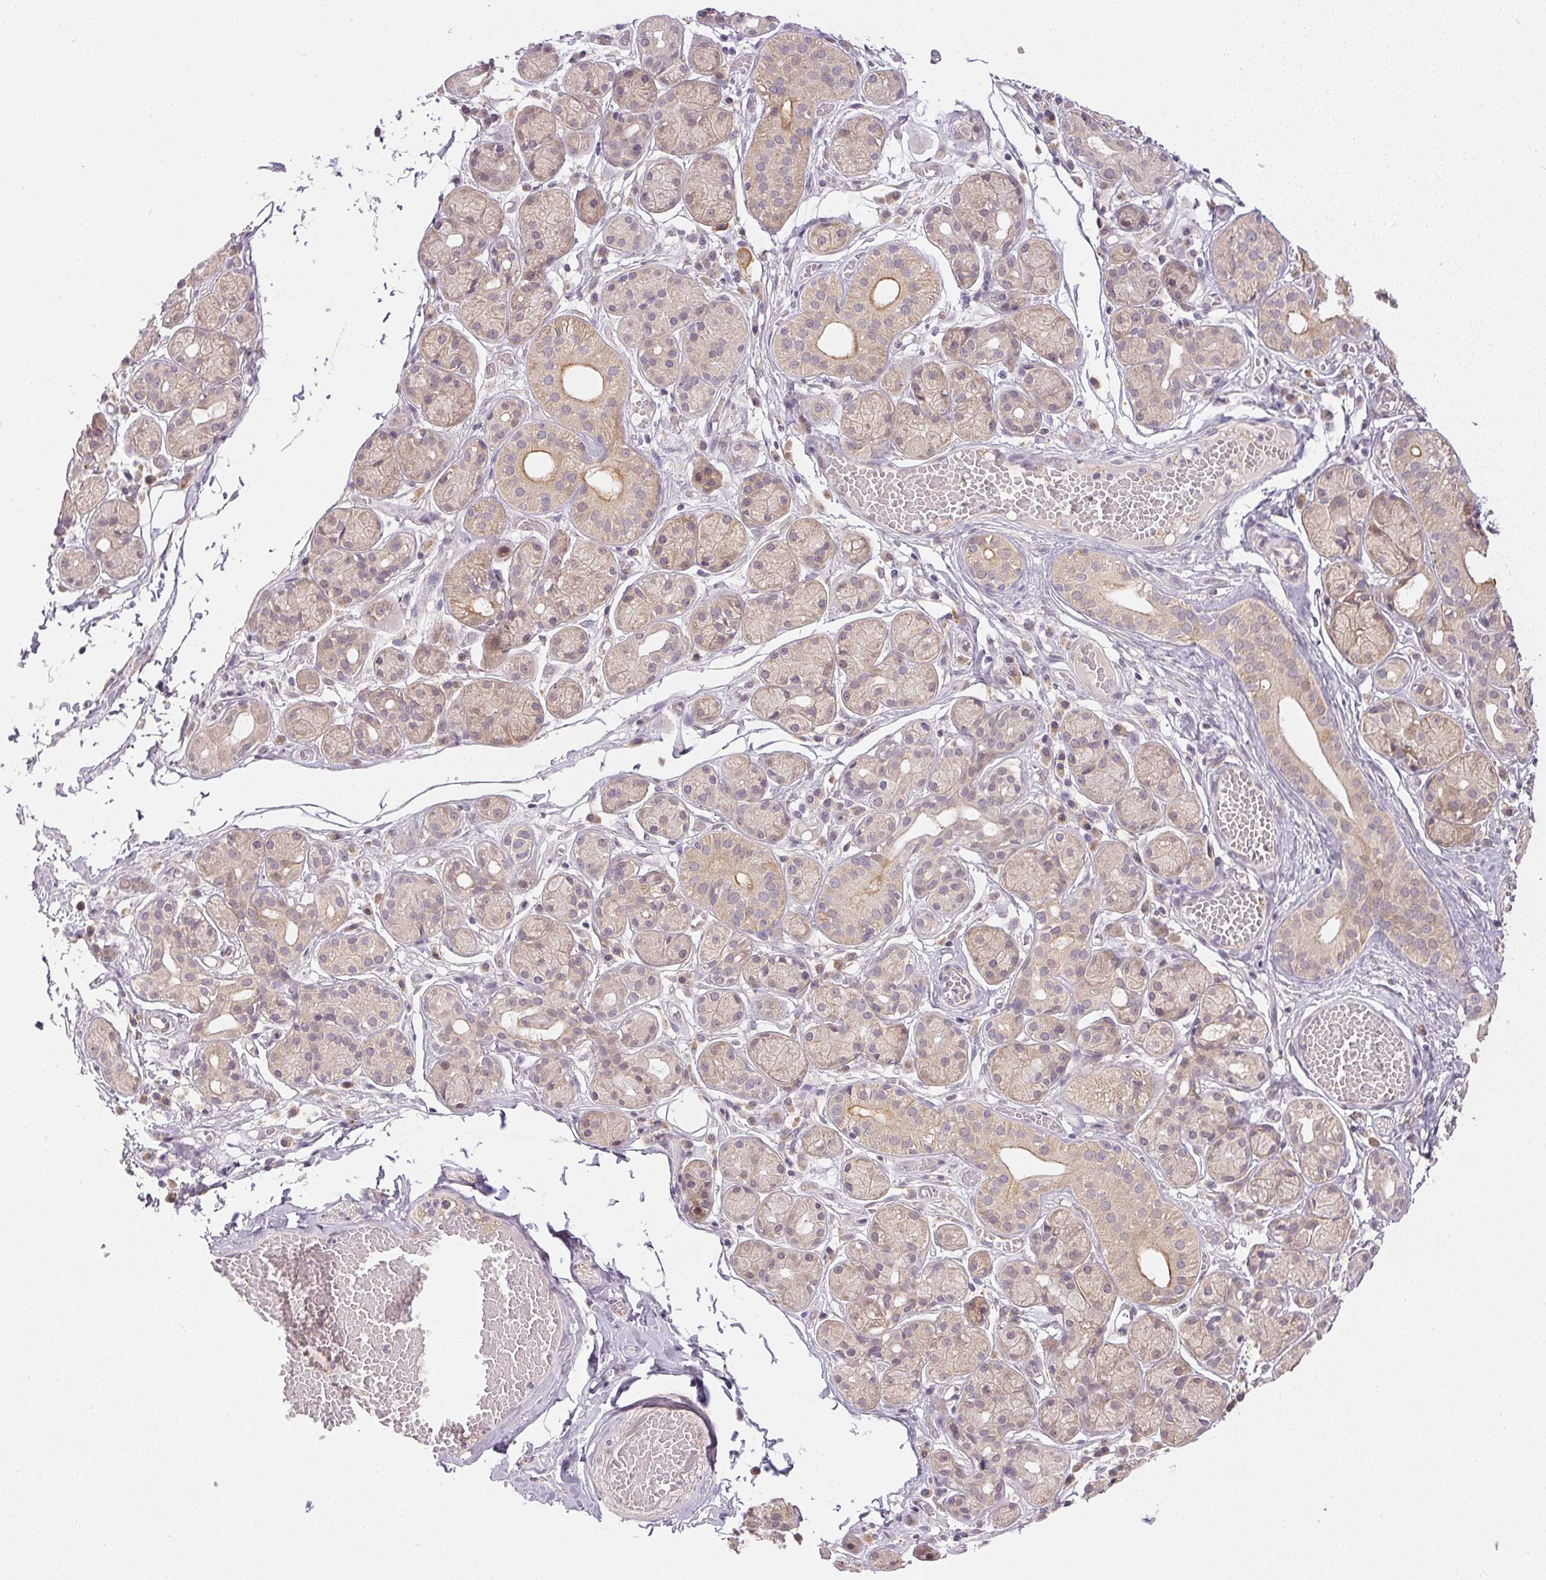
{"staining": {"intensity": "weak", "quantity": "<25%", "location": "cytoplasmic/membranous"}, "tissue": "salivary gland", "cell_type": "Glandular cells", "image_type": "normal", "snomed": [{"axis": "morphology", "description": "Normal tissue, NOS"}, {"axis": "topography", "description": "Salivary gland"}, {"axis": "topography", "description": "Peripheral nerve tissue"}], "caption": "The photomicrograph reveals no staining of glandular cells in unremarkable salivary gland.", "gene": "TTC23L", "patient": {"sex": "male", "age": 71}}